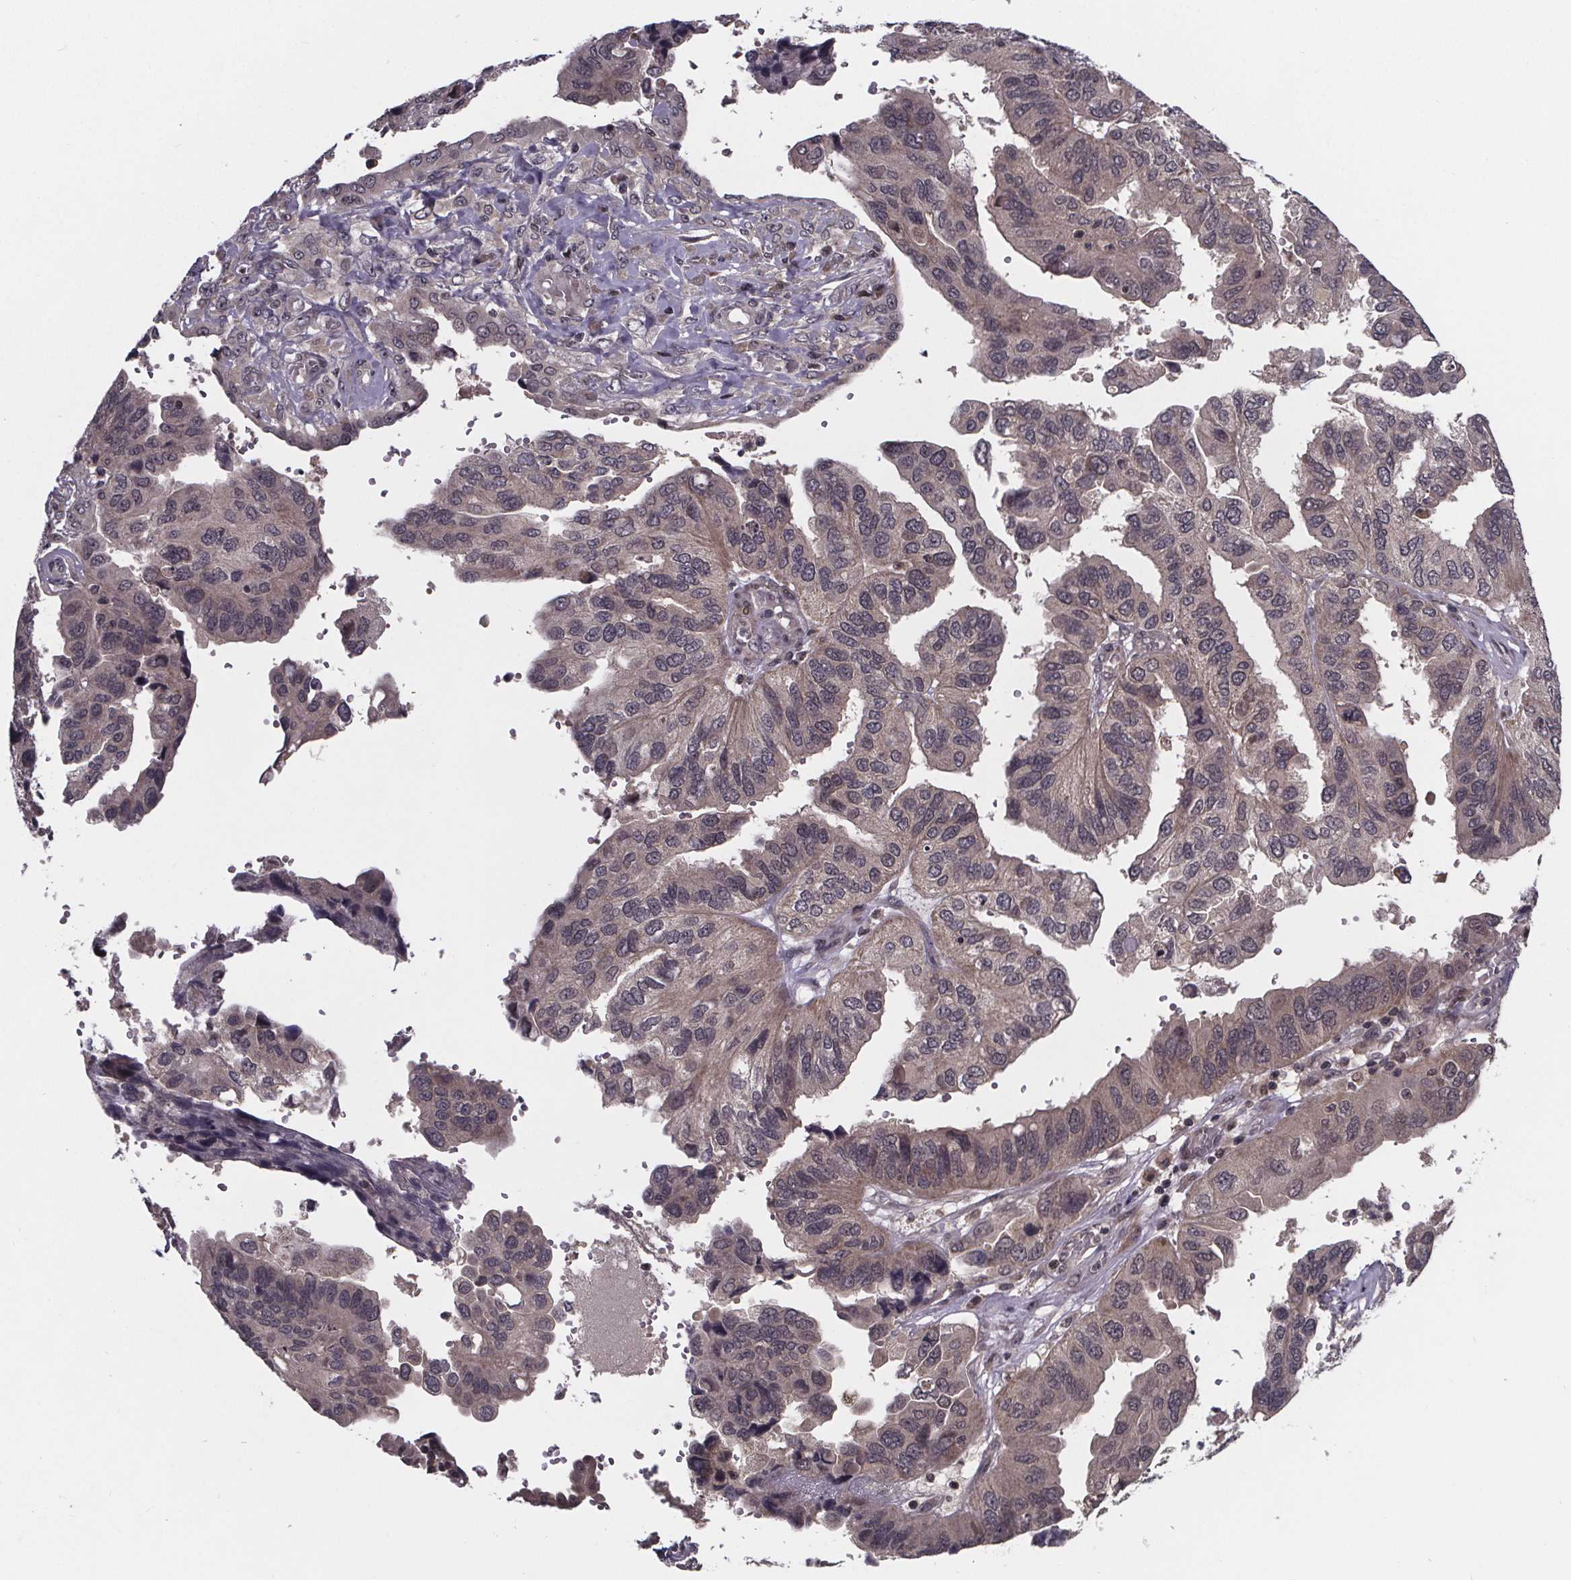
{"staining": {"intensity": "negative", "quantity": "none", "location": "none"}, "tissue": "ovarian cancer", "cell_type": "Tumor cells", "image_type": "cancer", "snomed": [{"axis": "morphology", "description": "Cystadenocarcinoma, serous, NOS"}, {"axis": "topography", "description": "Ovary"}], "caption": "Tumor cells show no significant expression in ovarian serous cystadenocarcinoma. (Stains: DAB (3,3'-diaminobenzidine) immunohistochemistry with hematoxylin counter stain, Microscopy: brightfield microscopy at high magnification).", "gene": "FN3KRP", "patient": {"sex": "female", "age": 79}}